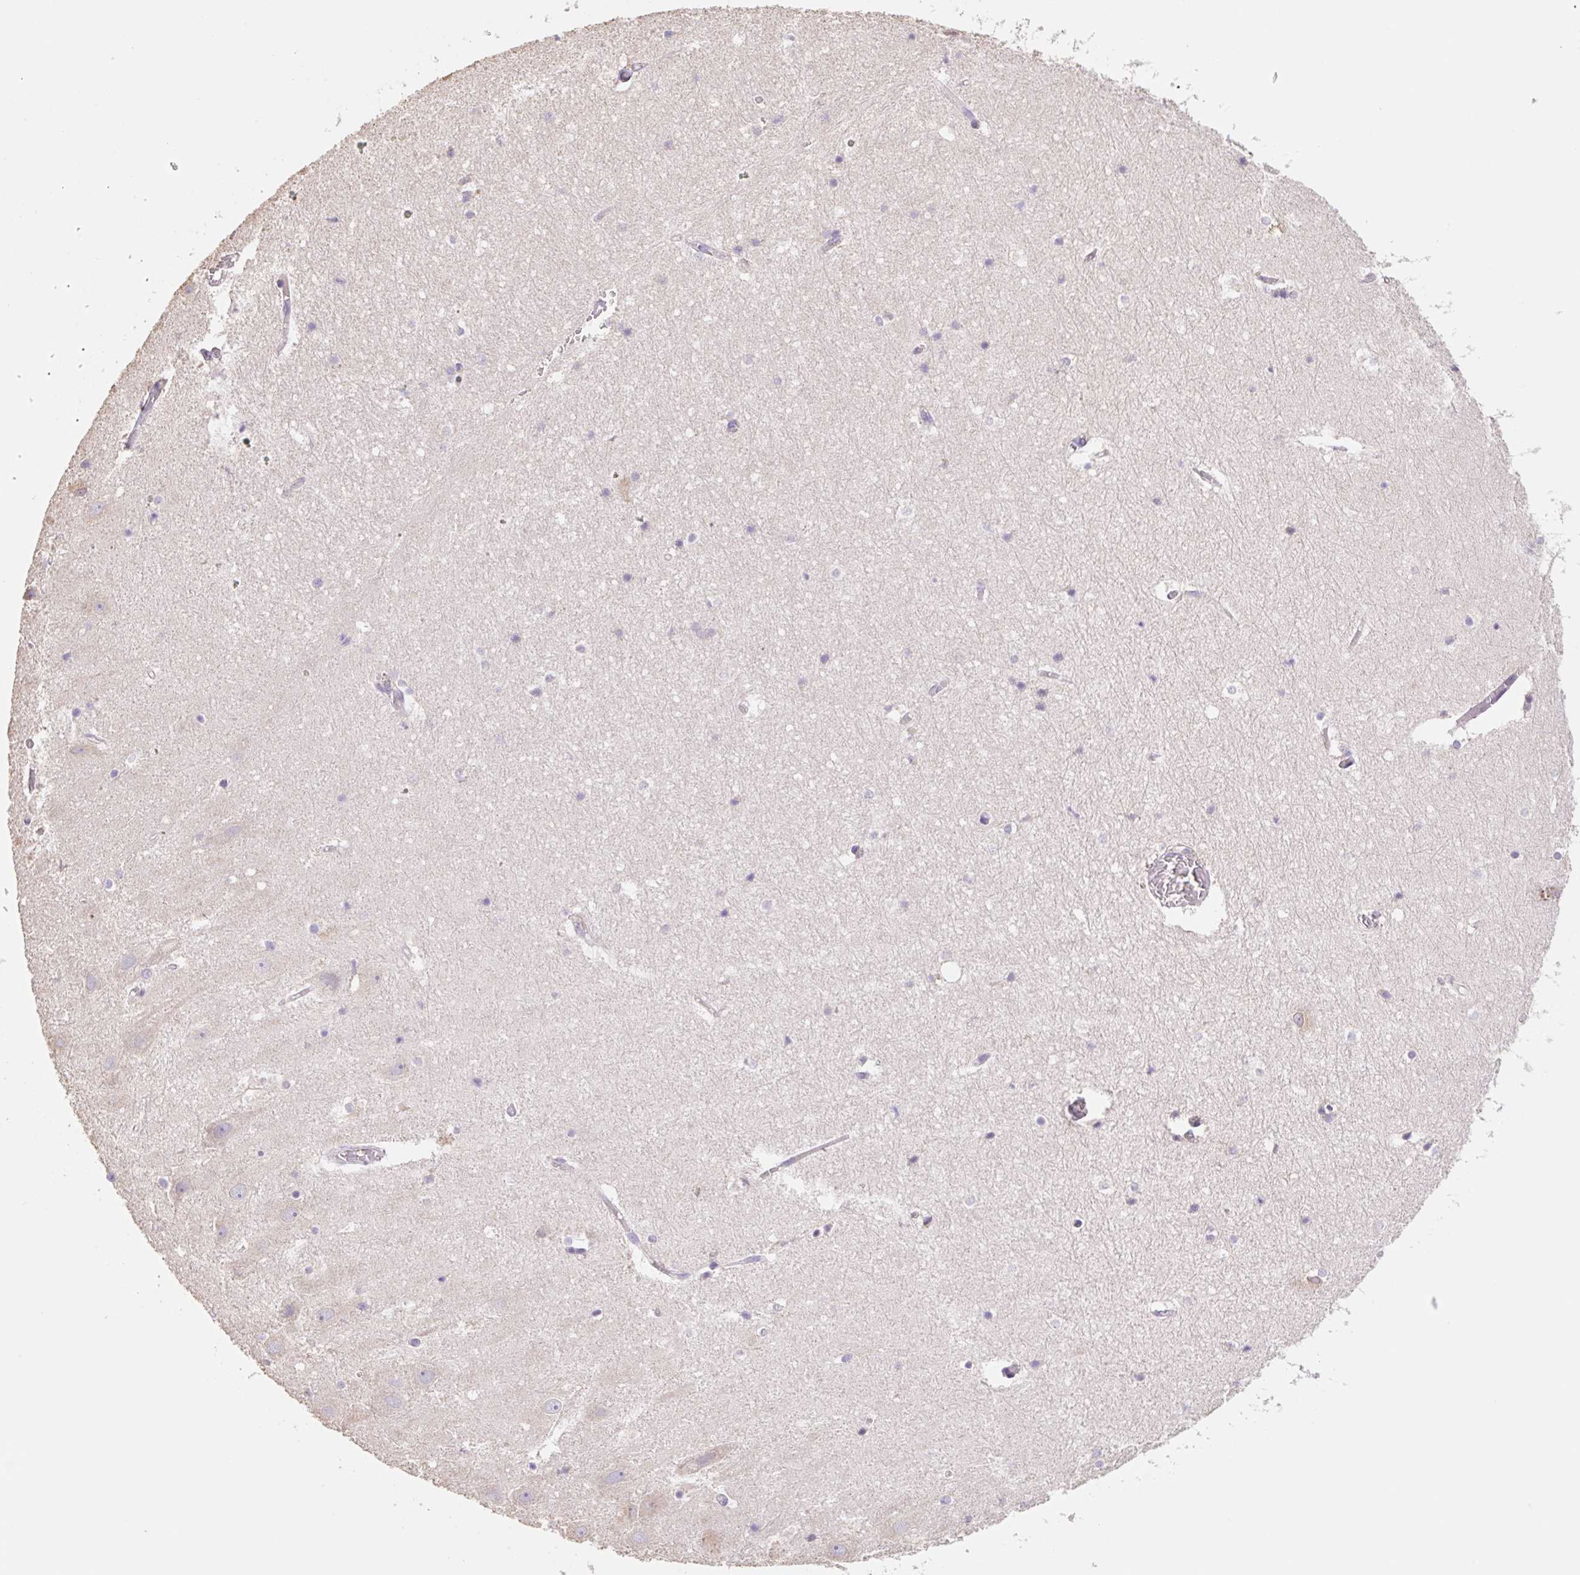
{"staining": {"intensity": "negative", "quantity": "none", "location": "none"}, "tissue": "hippocampus", "cell_type": "Glial cells", "image_type": "normal", "snomed": [{"axis": "morphology", "description": "Normal tissue, NOS"}, {"axis": "topography", "description": "Hippocampus"}], "caption": "IHC of normal human hippocampus demonstrates no staining in glial cells.", "gene": "COPZ2", "patient": {"sex": "female", "age": 52}}